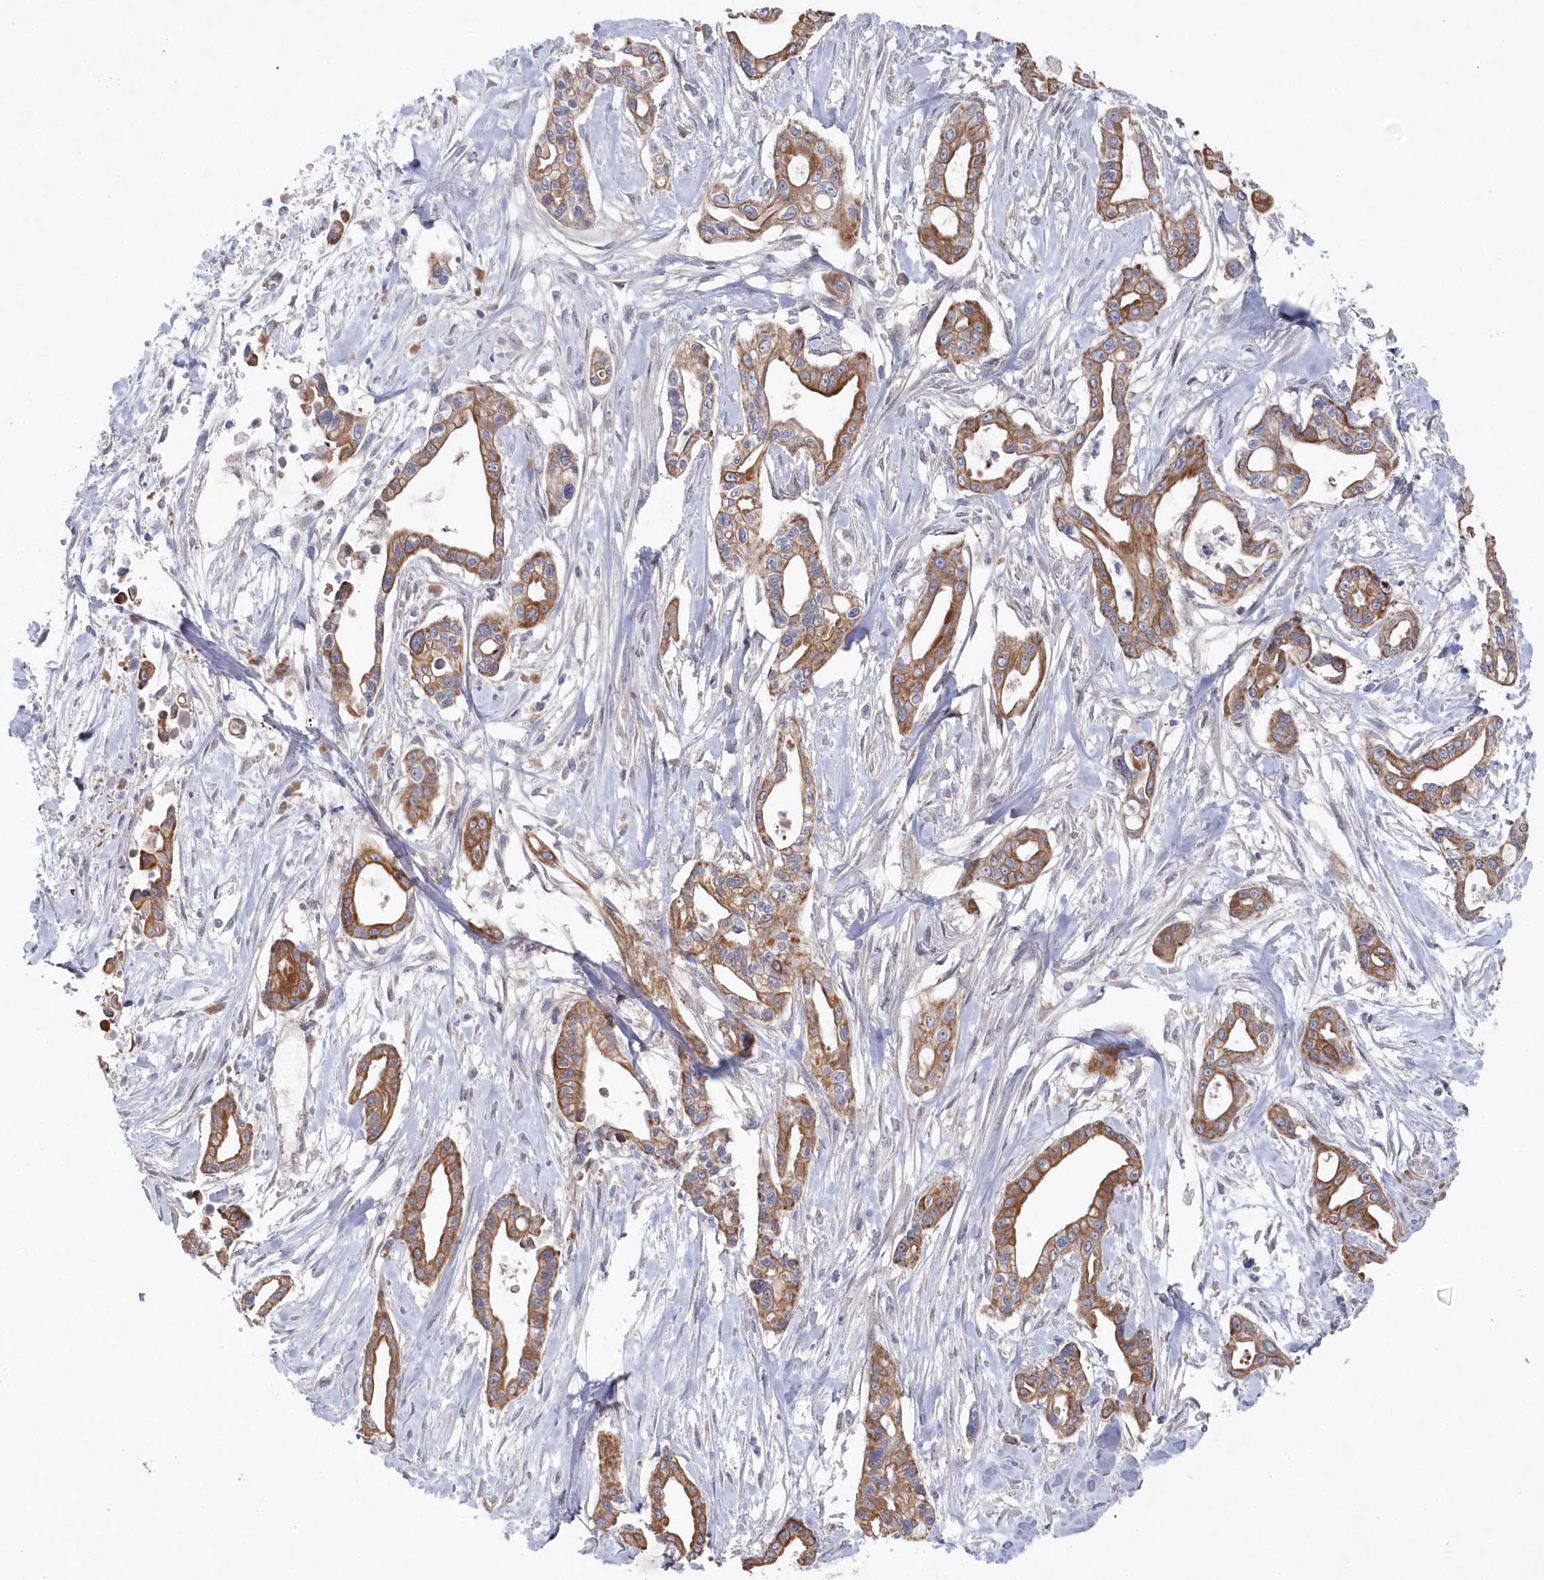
{"staining": {"intensity": "moderate", "quantity": ">75%", "location": "cytoplasmic/membranous"}, "tissue": "pancreatic cancer", "cell_type": "Tumor cells", "image_type": "cancer", "snomed": [{"axis": "morphology", "description": "Adenocarcinoma, NOS"}, {"axis": "topography", "description": "Pancreas"}], "caption": "Immunohistochemical staining of human pancreatic cancer displays medium levels of moderate cytoplasmic/membranous positivity in about >75% of tumor cells.", "gene": "KIAA1586", "patient": {"sex": "male", "age": 68}}